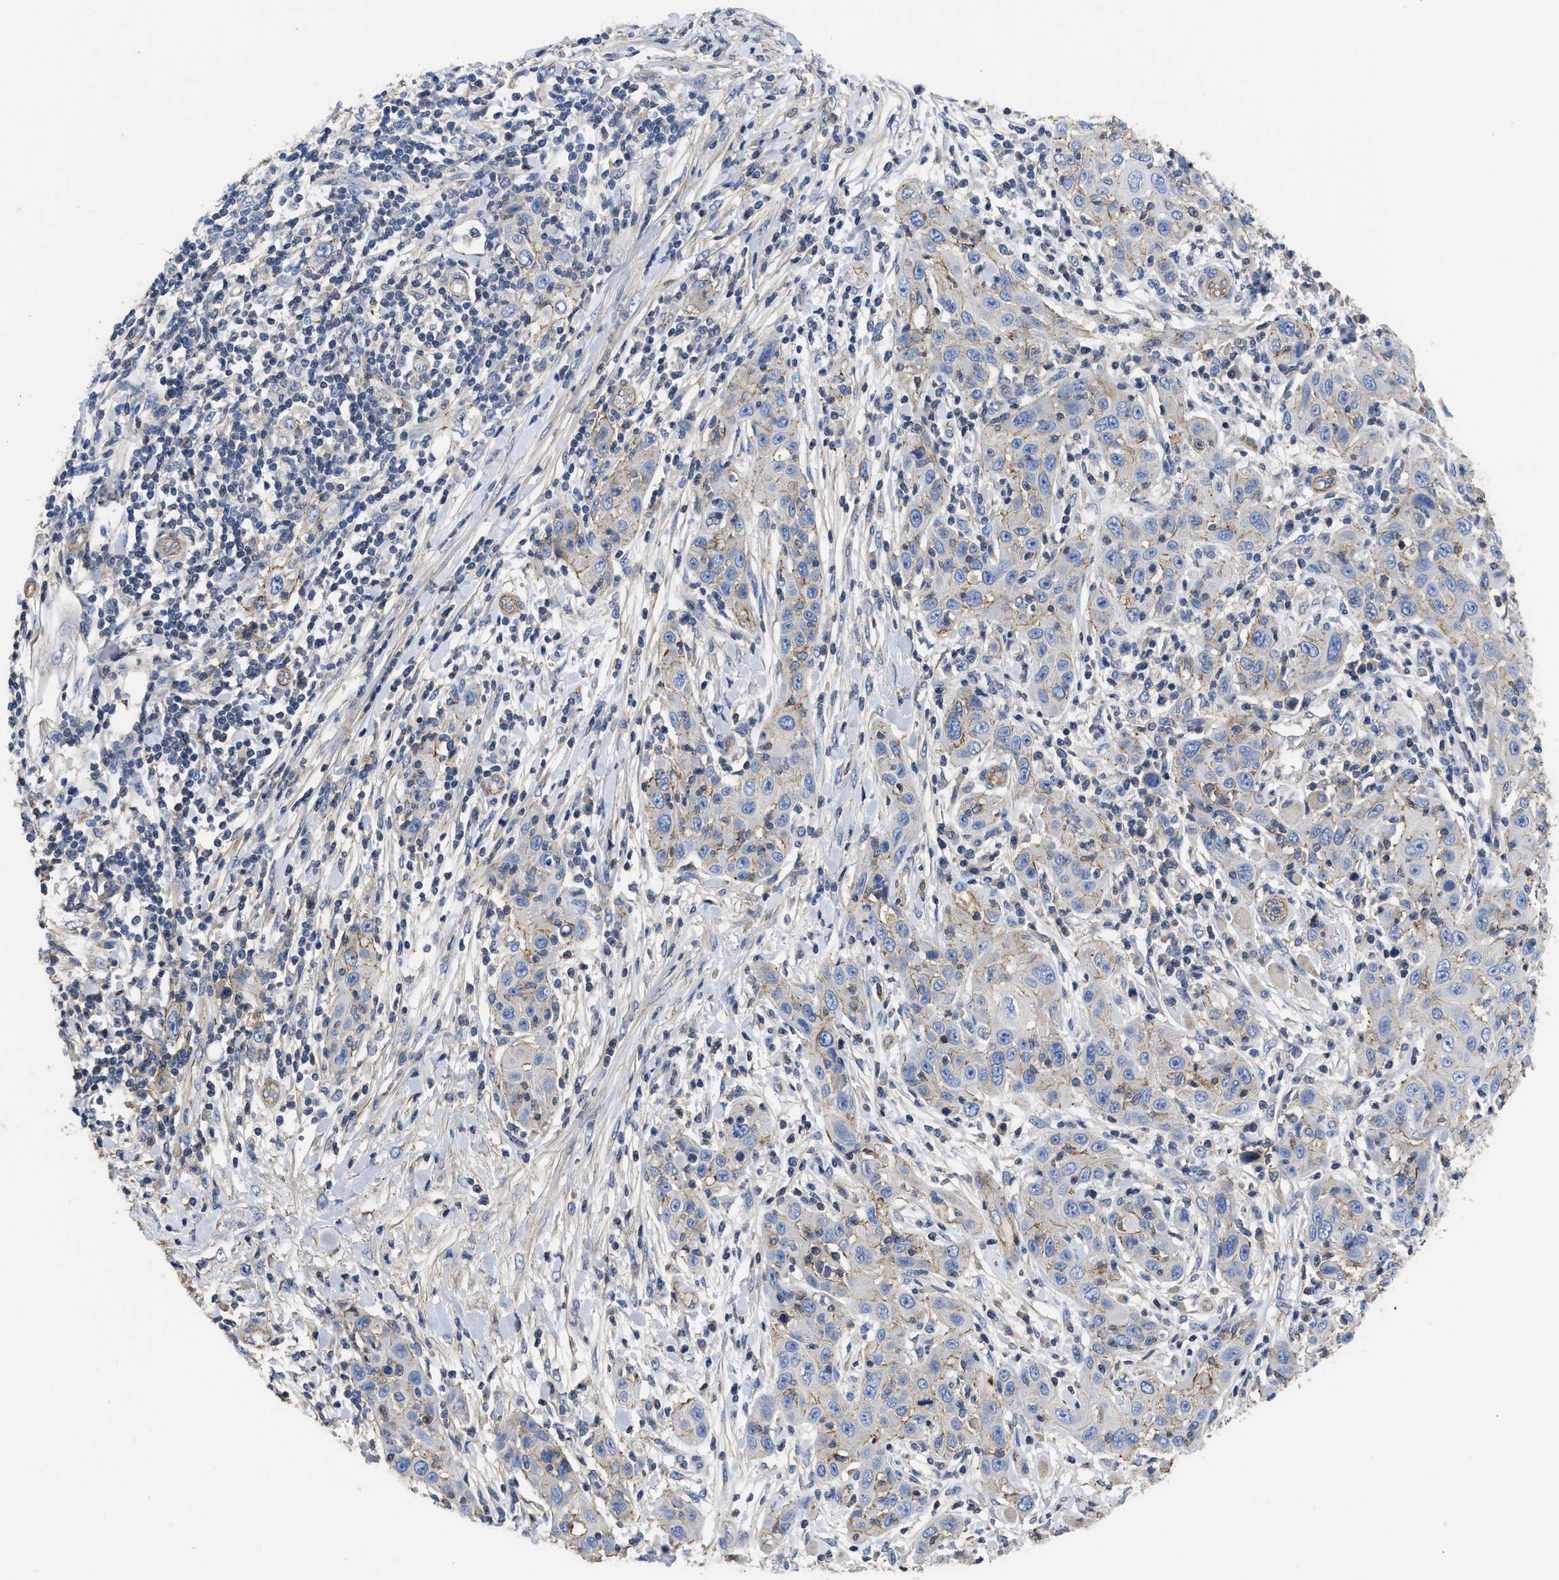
{"staining": {"intensity": "negative", "quantity": "none", "location": "none"}, "tissue": "skin cancer", "cell_type": "Tumor cells", "image_type": "cancer", "snomed": [{"axis": "morphology", "description": "Squamous cell carcinoma, NOS"}, {"axis": "topography", "description": "Skin"}], "caption": "Immunohistochemistry of human skin cancer demonstrates no positivity in tumor cells.", "gene": "USP4", "patient": {"sex": "female", "age": 88}}